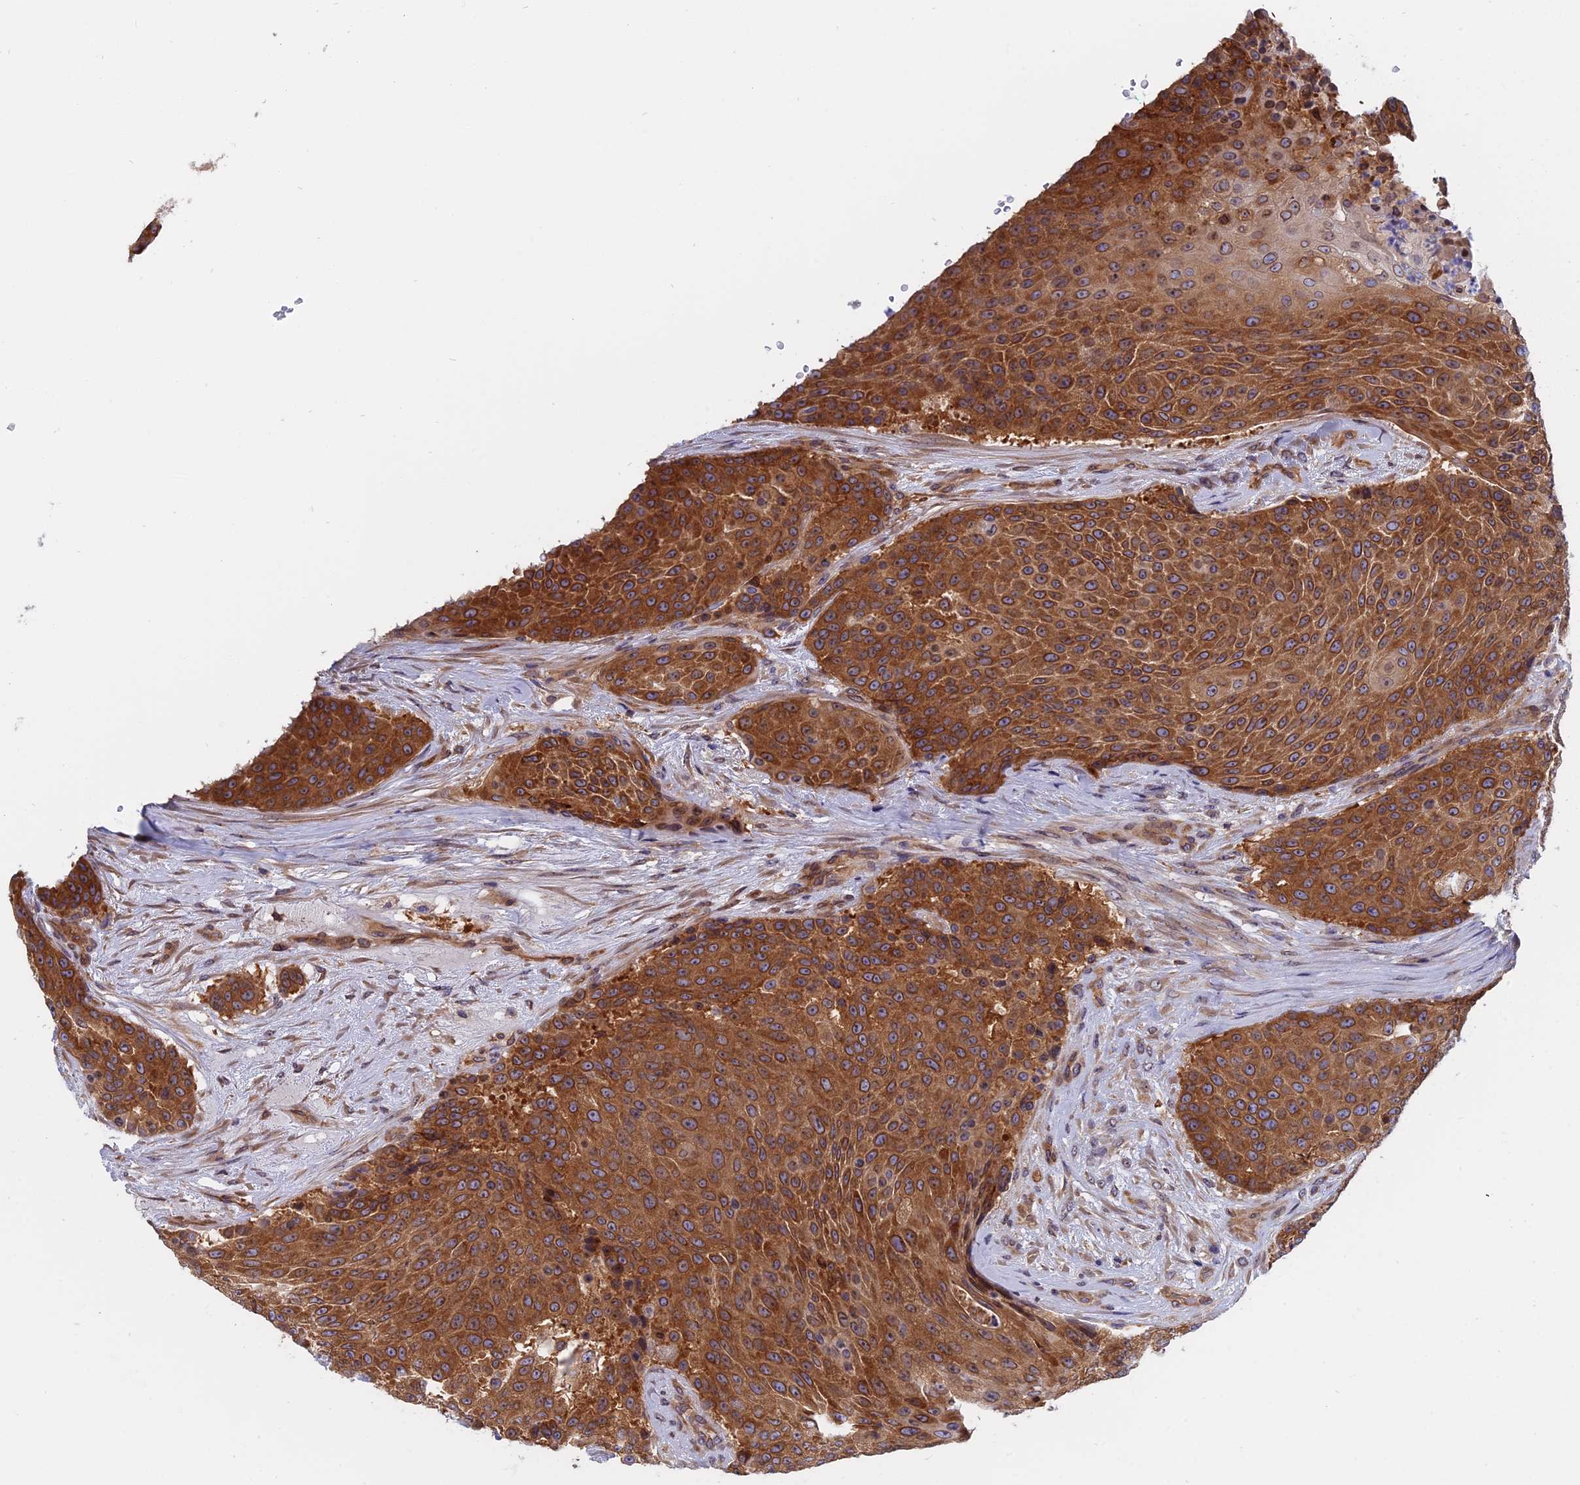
{"staining": {"intensity": "moderate", "quantity": ">75%", "location": "cytoplasmic/membranous"}, "tissue": "urothelial cancer", "cell_type": "Tumor cells", "image_type": "cancer", "snomed": [{"axis": "morphology", "description": "Urothelial carcinoma, High grade"}, {"axis": "topography", "description": "Urinary bladder"}], "caption": "Human high-grade urothelial carcinoma stained with a brown dye reveals moderate cytoplasmic/membranous positive expression in about >75% of tumor cells.", "gene": "NAA10", "patient": {"sex": "female", "age": 63}}